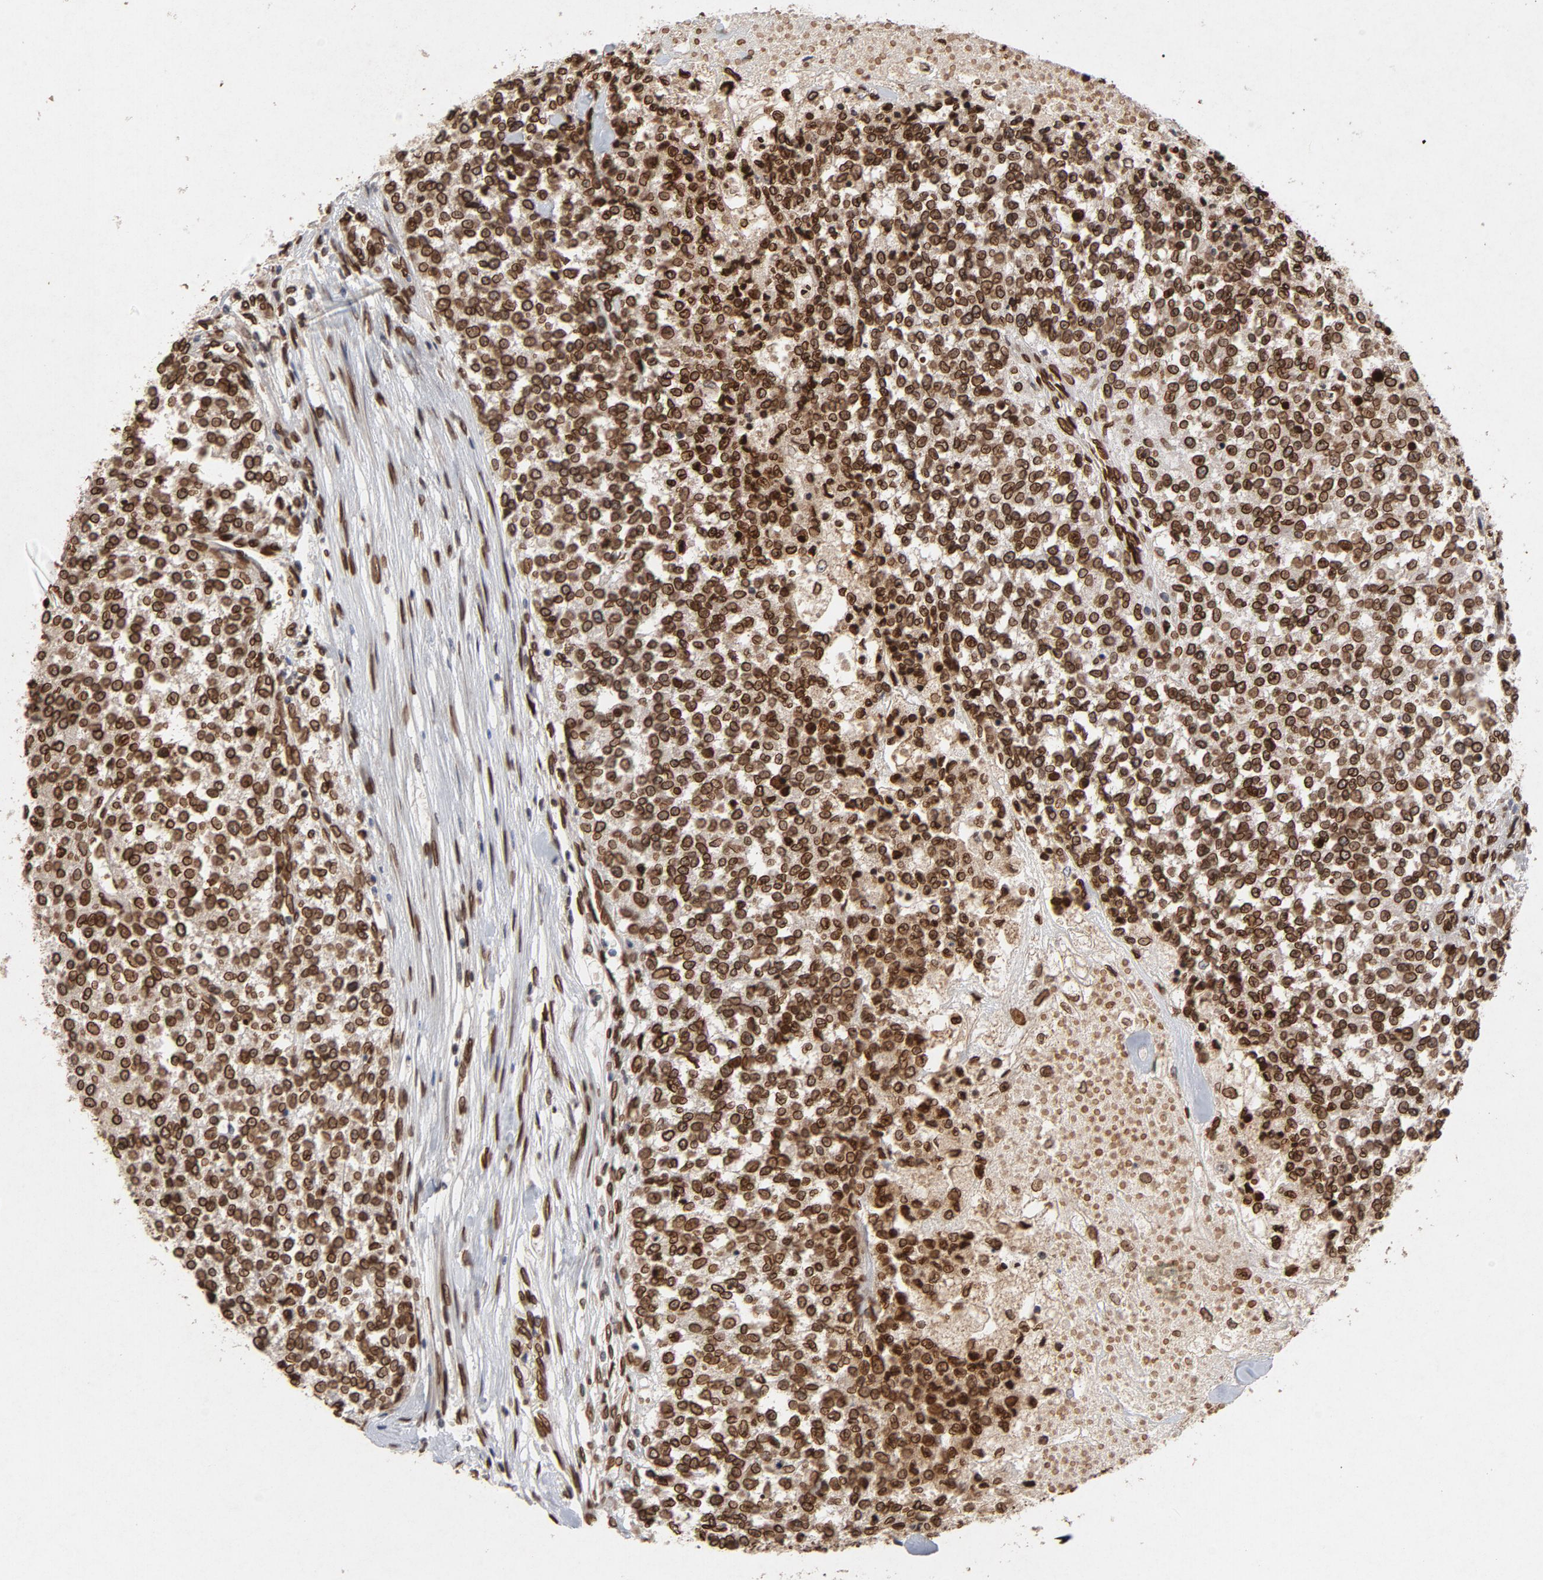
{"staining": {"intensity": "strong", "quantity": ">75%", "location": "cytoplasmic/membranous,nuclear"}, "tissue": "testis cancer", "cell_type": "Tumor cells", "image_type": "cancer", "snomed": [{"axis": "morphology", "description": "Seminoma, NOS"}, {"axis": "topography", "description": "Testis"}], "caption": "Tumor cells demonstrate high levels of strong cytoplasmic/membranous and nuclear expression in approximately >75% of cells in seminoma (testis).", "gene": "LMNA", "patient": {"sex": "male", "age": 59}}